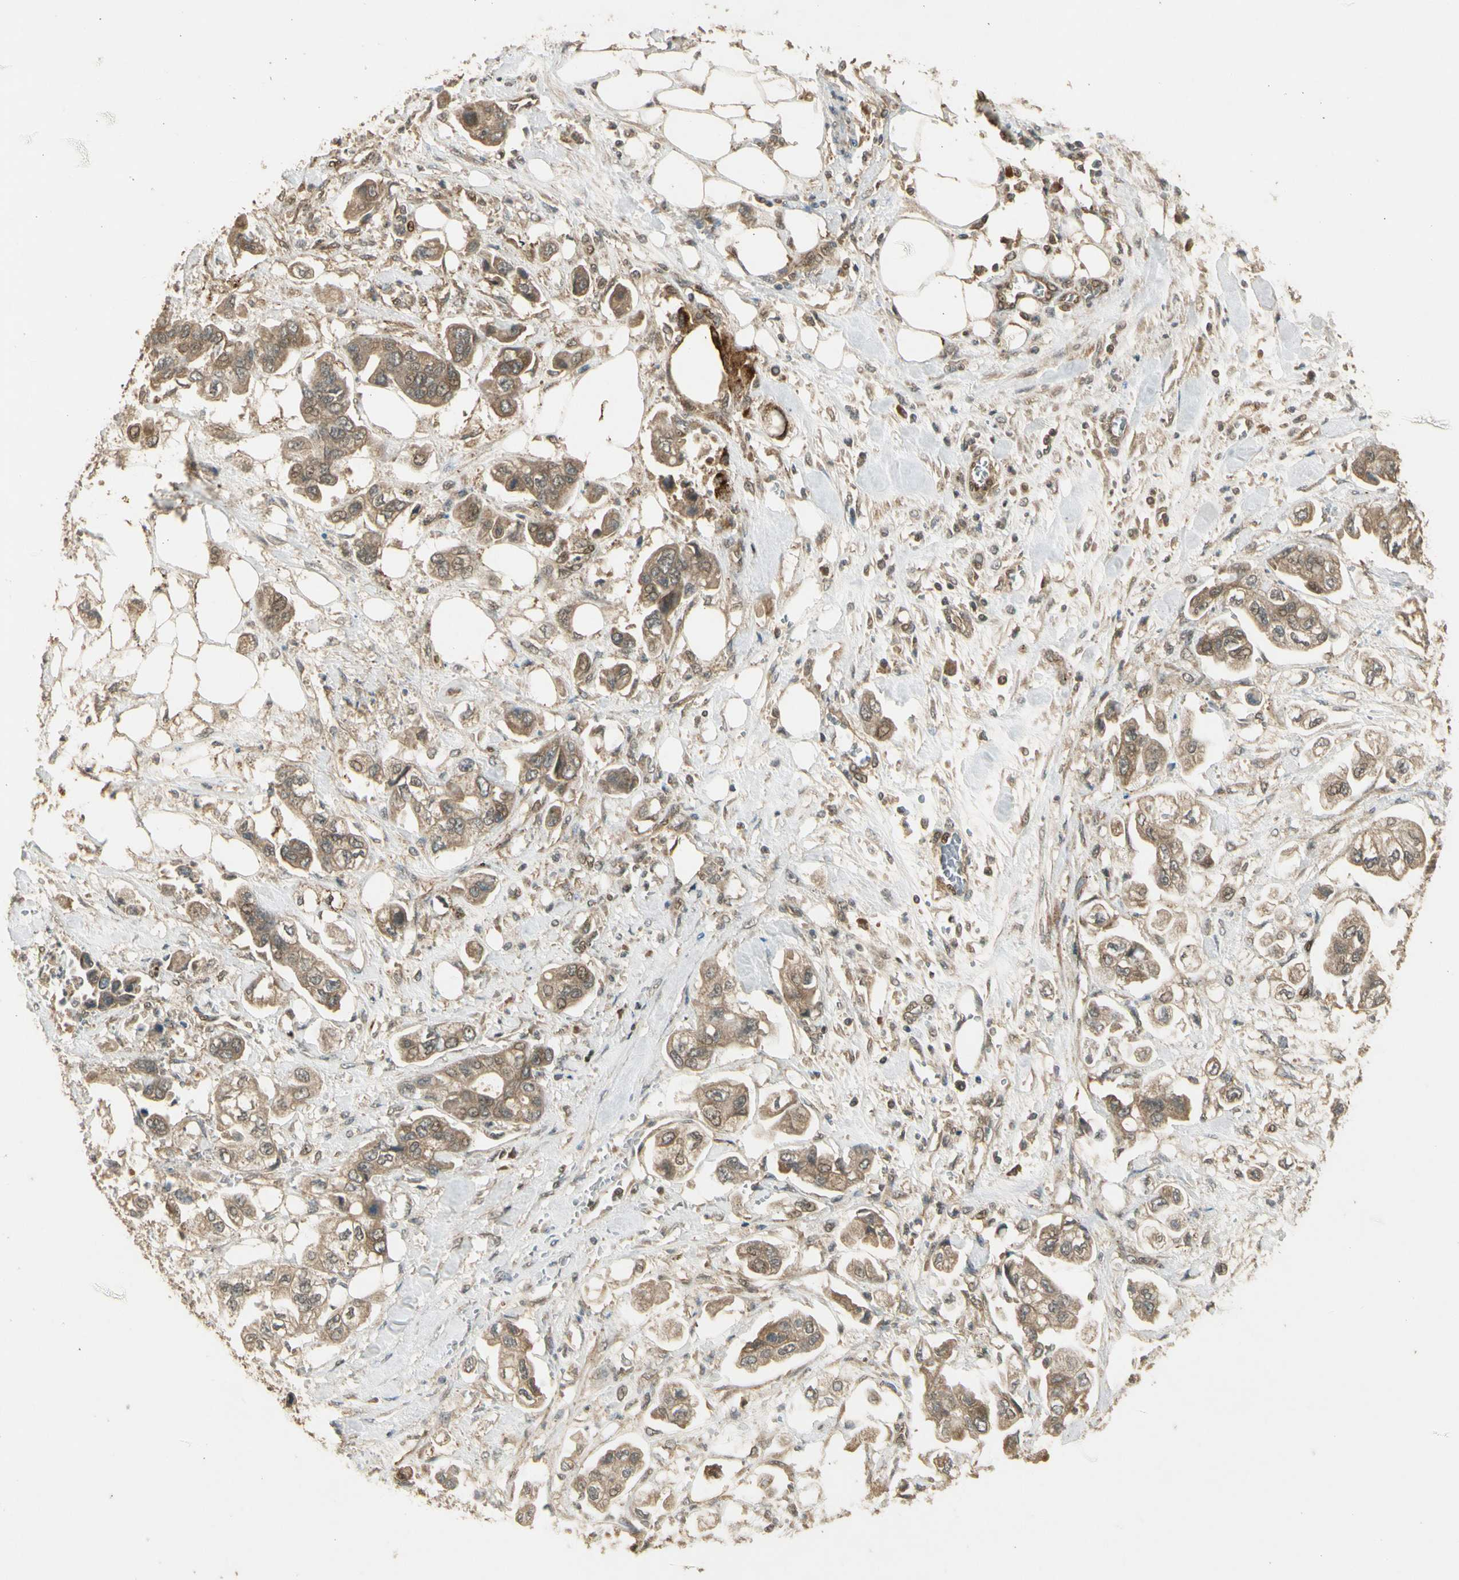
{"staining": {"intensity": "moderate", "quantity": ">75%", "location": "cytoplasmic/membranous"}, "tissue": "stomach cancer", "cell_type": "Tumor cells", "image_type": "cancer", "snomed": [{"axis": "morphology", "description": "Adenocarcinoma, NOS"}, {"axis": "topography", "description": "Stomach"}], "caption": "Protein analysis of stomach cancer tissue demonstrates moderate cytoplasmic/membranous staining in about >75% of tumor cells.", "gene": "GMEB2", "patient": {"sex": "male", "age": 62}}